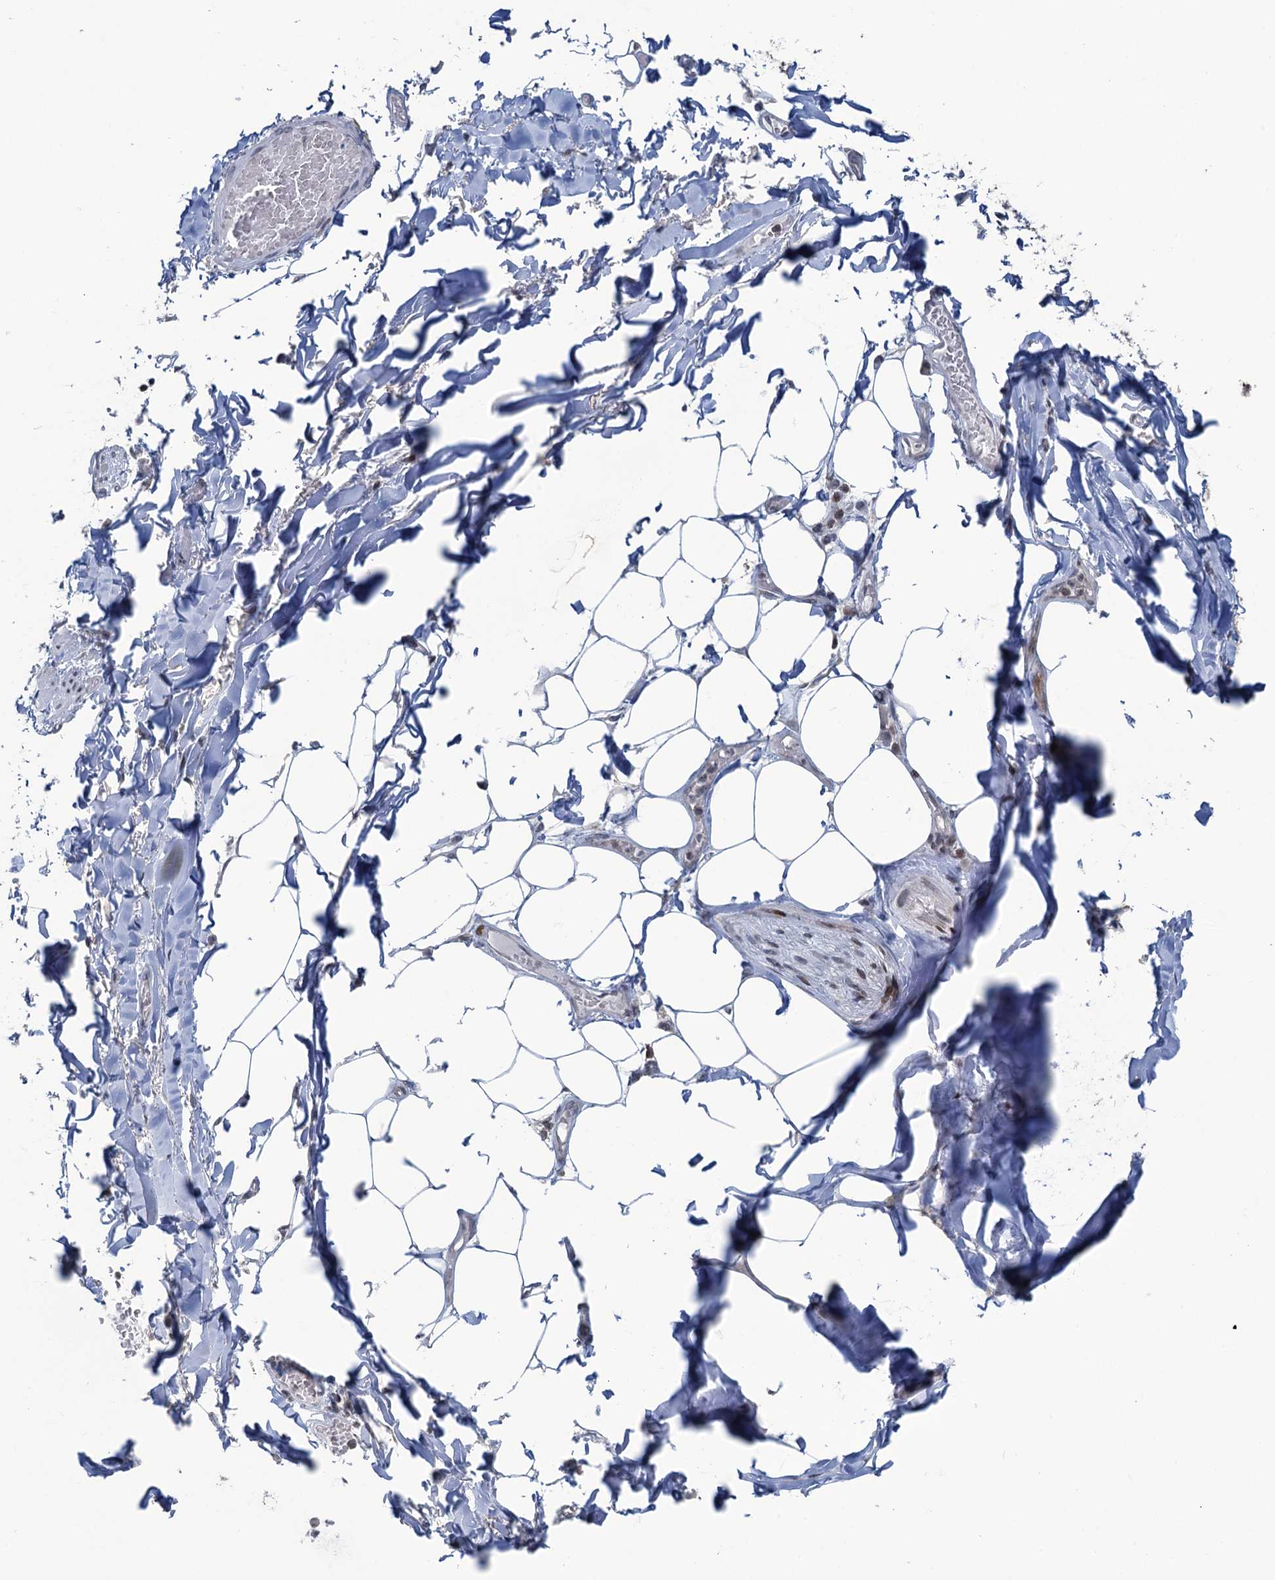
{"staining": {"intensity": "negative", "quantity": "none", "location": "none"}, "tissue": "adipose tissue", "cell_type": "Adipocytes", "image_type": "normal", "snomed": [{"axis": "morphology", "description": "Normal tissue, NOS"}, {"axis": "topography", "description": "Lymph node"}, {"axis": "topography", "description": "Cartilage tissue"}, {"axis": "topography", "description": "Bronchus"}], "caption": "Adipocytes are negative for brown protein staining in normal adipose tissue. The staining was performed using DAB (3,3'-diaminobenzidine) to visualize the protein expression in brown, while the nuclei were stained in blue with hematoxylin (Magnification: 20x).", "gene": "FYB1", "patient": {"sex": "male", "age": 63}}